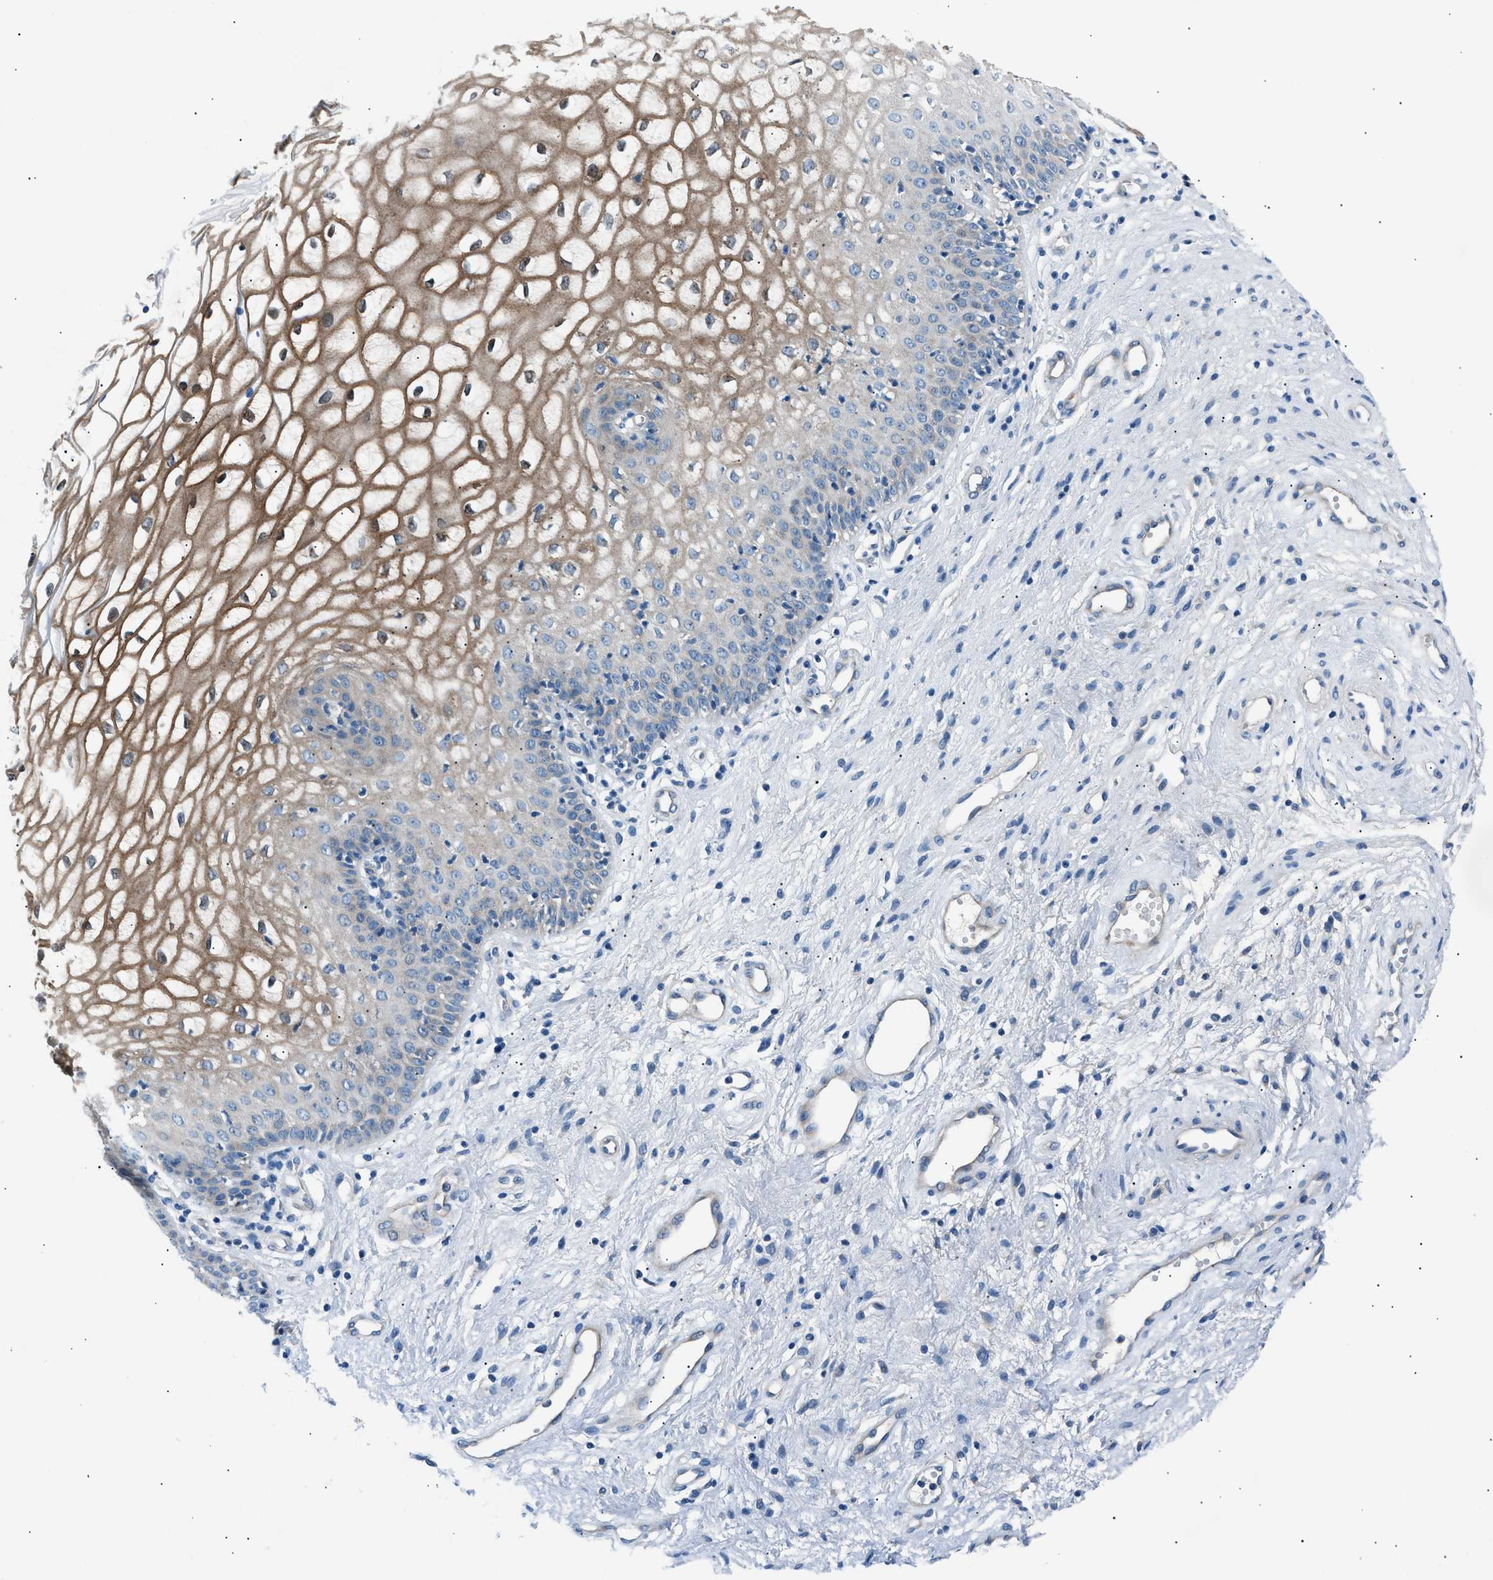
{"staining": {"intensity": "moderate", "quantity": "25%-75%", "location": "cytoplasmic/membranous"}, "tissue": "vagina", "cell_type": "Squamous epithelial cells", "image_type": "normal", "snomed": [{"axis": "morphology", "description": "Normal tissue, NOS"}, {"axis": "topography", "description": "Vagina"}], "caption": "The micrograph exhibits a brown stain indicating the presence of a protein in the cytoplasmic/membranous of squamous epithelial cells in vagina.", "gene": "LRRC37B", "patient": {"sex": "female", "age": 34}}